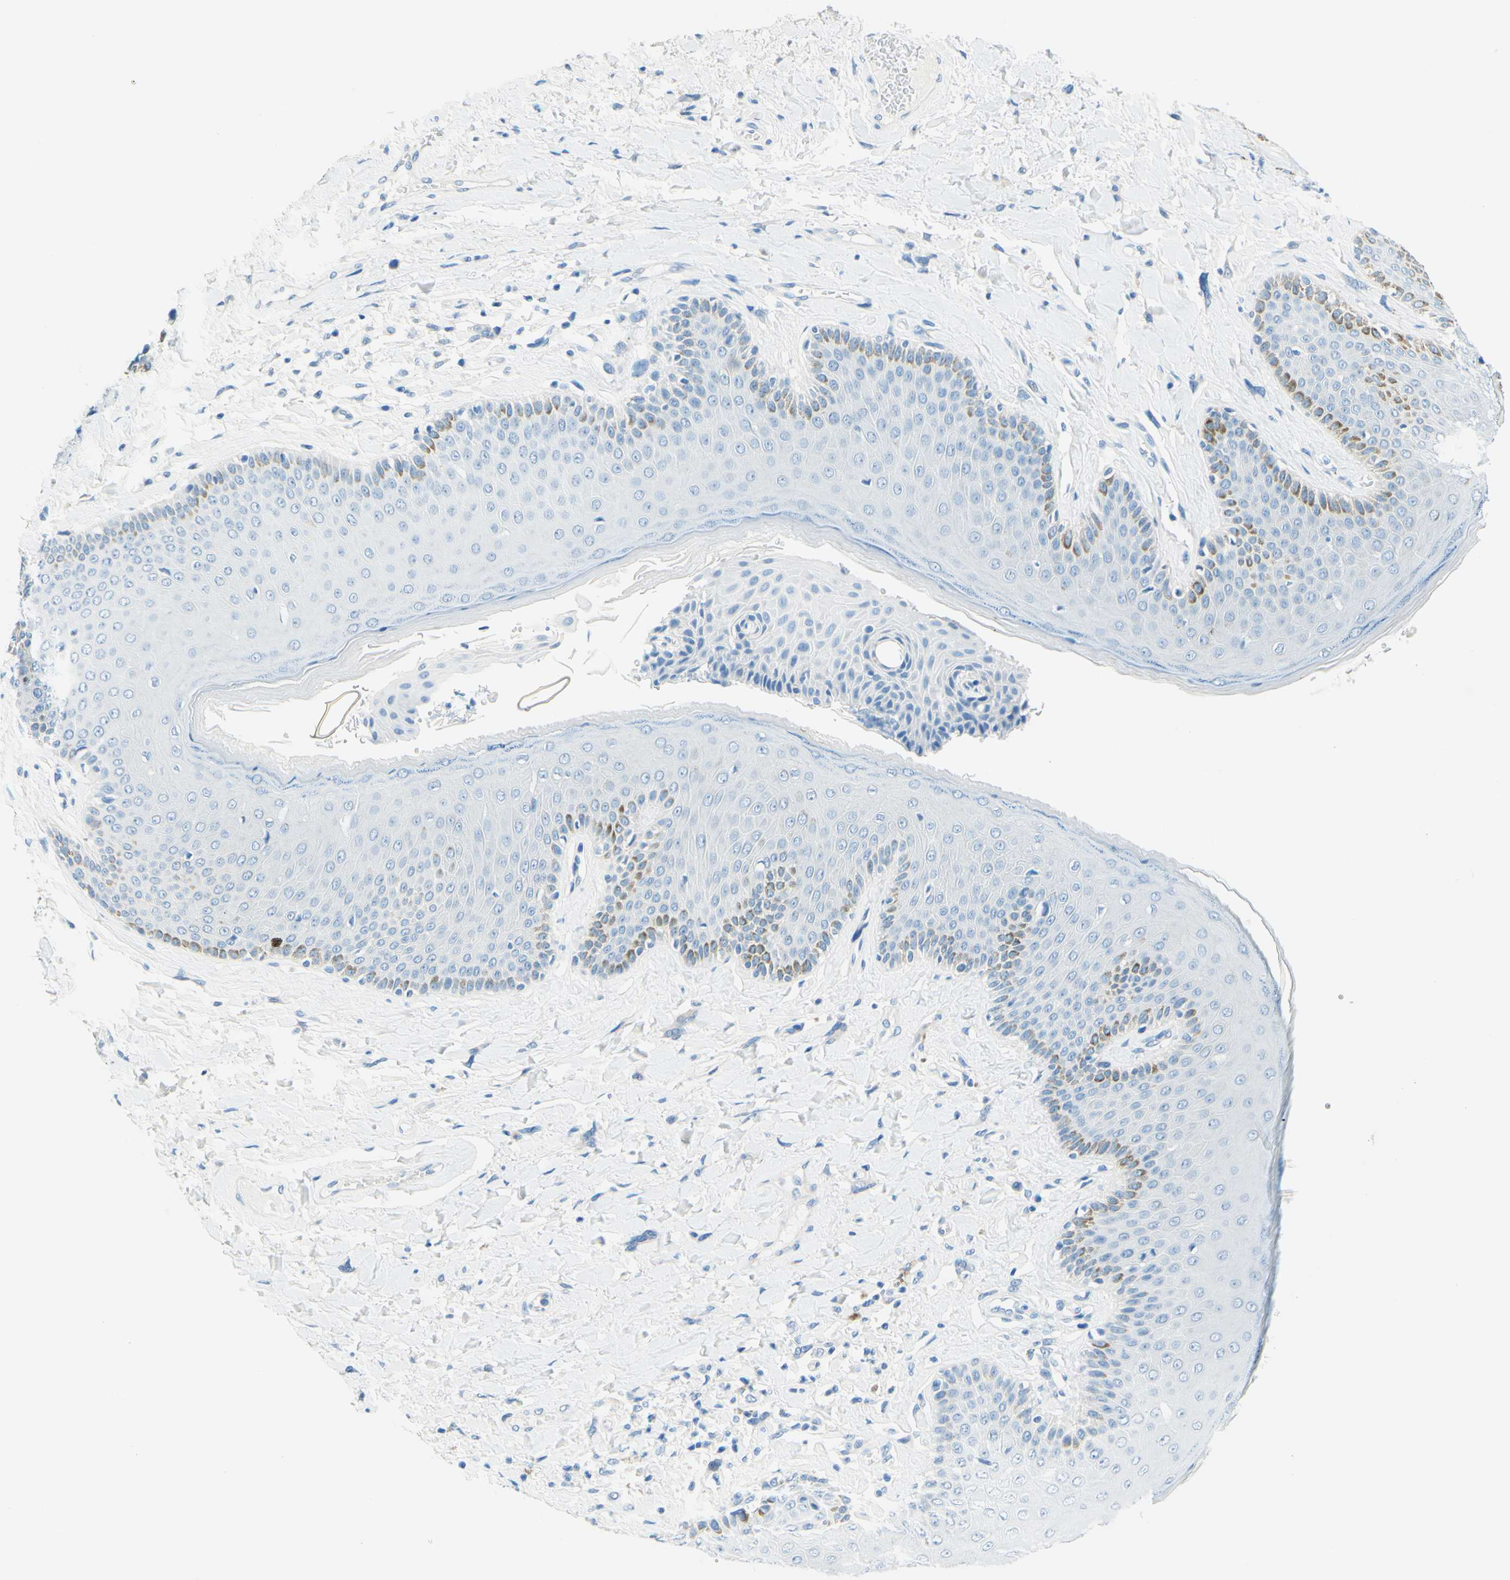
{"staining": {"intensity": "negative", "quantity": "none", "location": "none"}, "tissue": "skin", "cell_type": "Epidermal cells", "image_type": "normal", "snomed": [{"axis": "morphology", "description": "Normal tissue, NOS"}, {"axis": "topography", "description": "Anal"}], "caption": "Image shows no significant protein positivity in epidermal cells of benign skin.", "gene": "PASD1", "patient": {"sex": "male", "age": 69}}